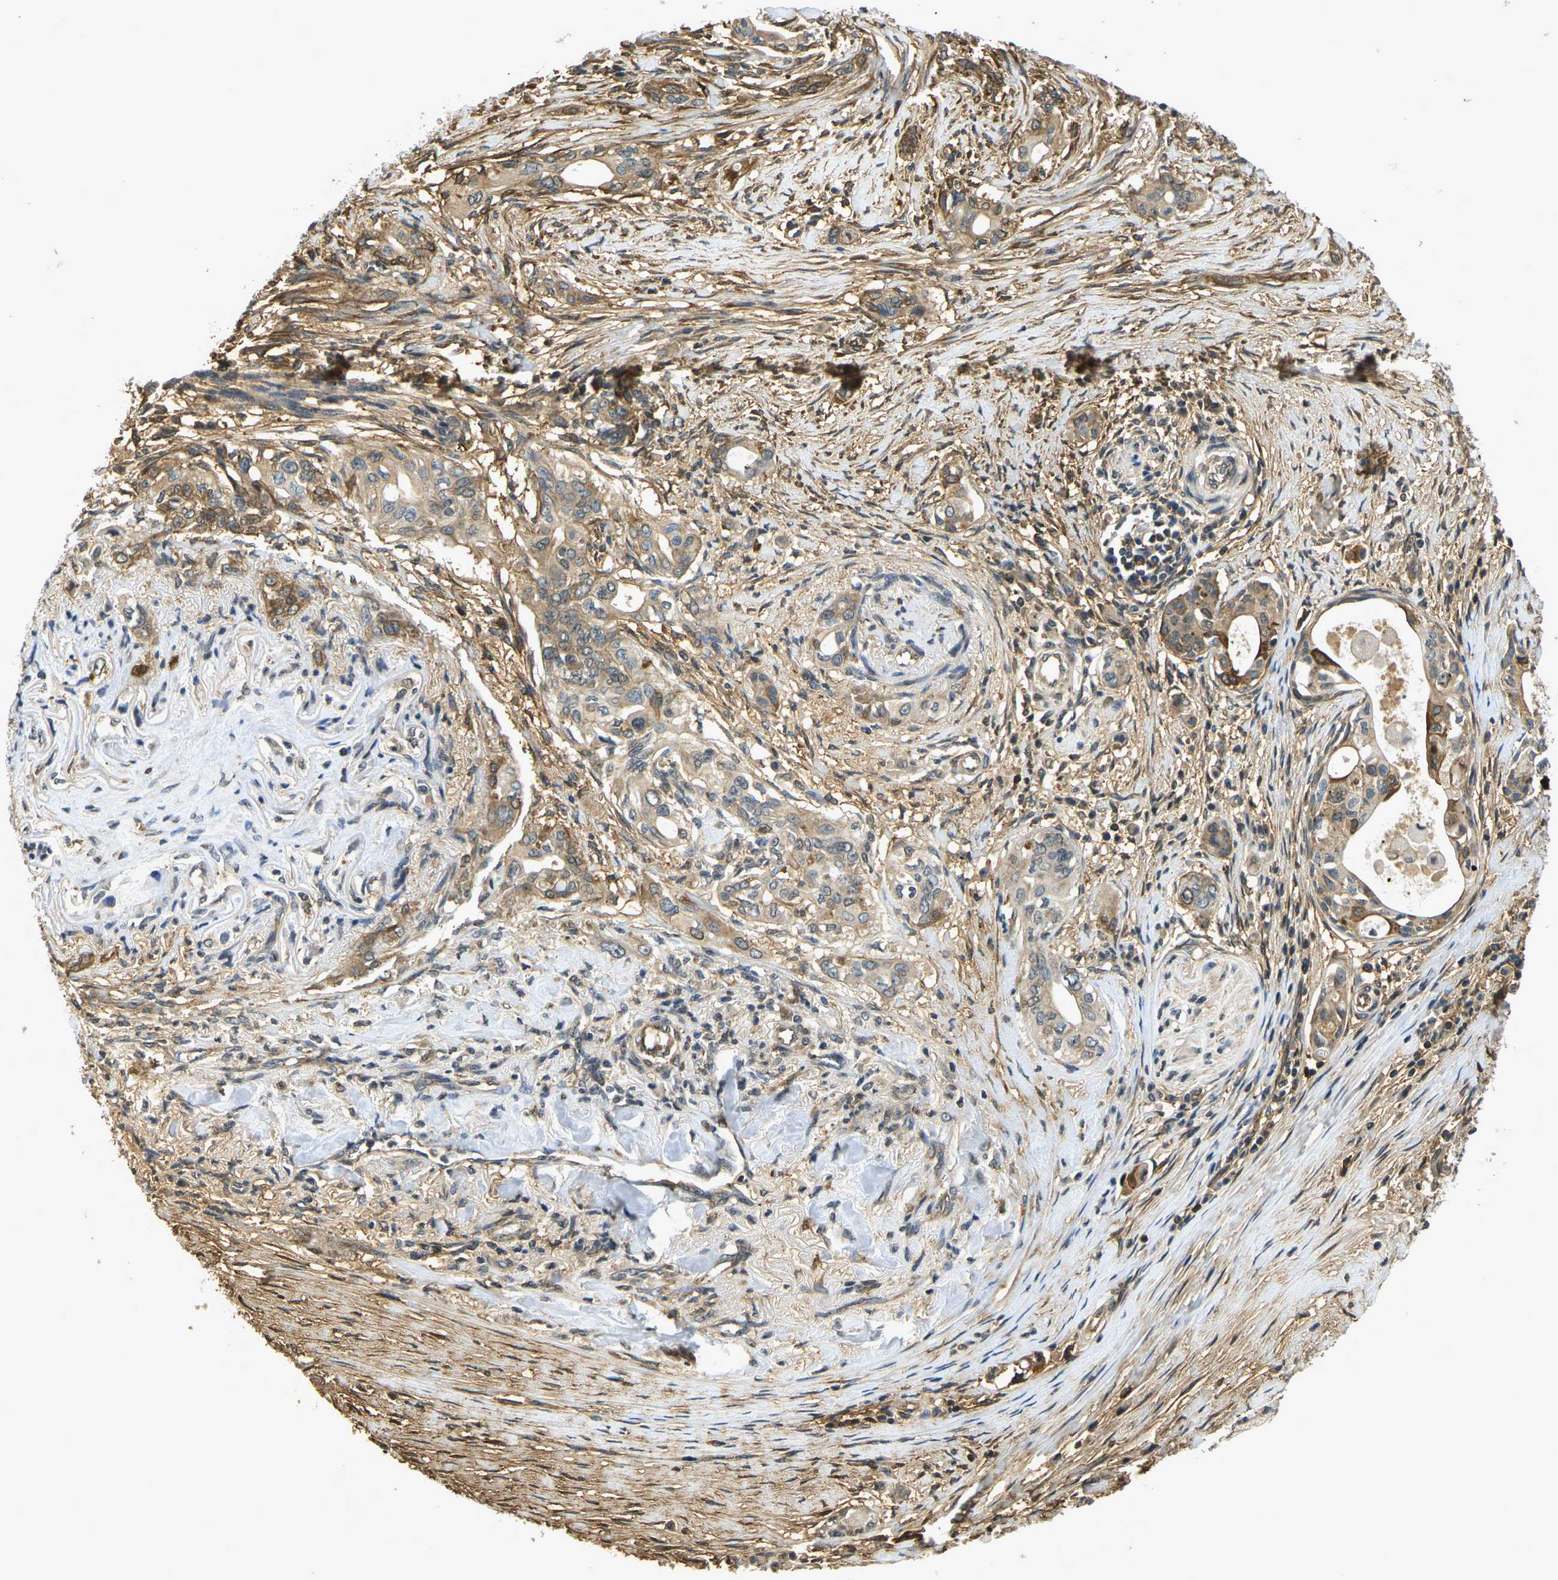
{"staining": {"intensity": "moderate", "quantity": ">75%", "location": "cytoplasmic/membranous"}, "tissue": "pancreatic cancer", "cell_type": "Tumor cells", "image_type": "cancer", "snomed": [{"axis": "morphology", "description": "Adenocarcinoma, NOS"}, {"axis": "topography", "description": "Pancreas"}], "caption": "A brown stain shows moderate cytoplasmic/membranous positivity of a protein in human pancreatic cancer tumor cells.", "gene": "CAST", "patient": {"sex": "female", "age": 60}}